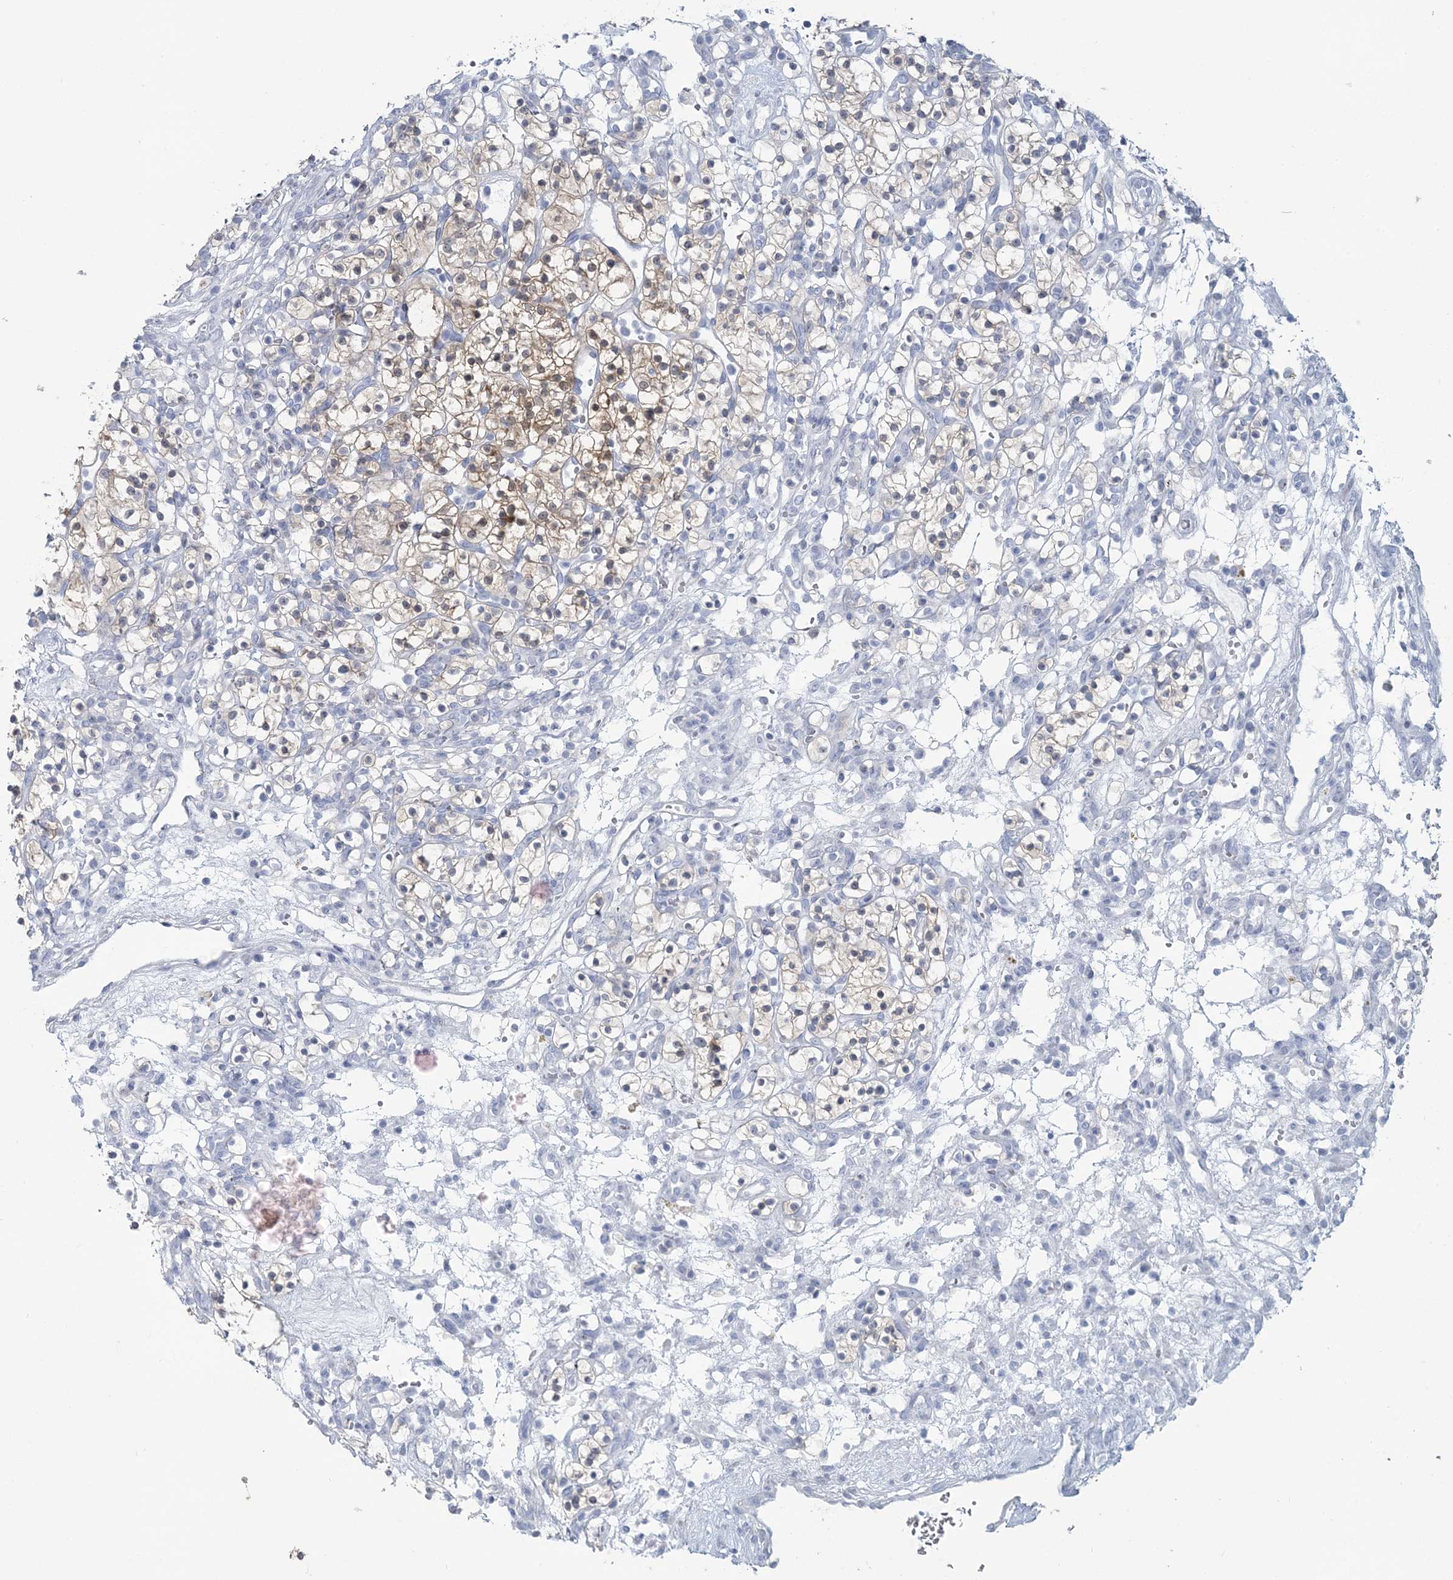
{"staining": {"intensity": "weak", "quantity": "<25%", "location": "cytoplasmic/membranous"}, "tissue": "renal cancer", "cell_type": "Tumor cells", "image_type": "cancer", "snomed": [{"axis": "morphology", "description": "Adenocarcinoma, NOS"}, {"axis": "topography", "description": "Kidney"}], "caption": "Protein analysis of renal adenocarcinoma reveals no significant staining in tumor cells.", "gene": "CMBL", "patient": {"sex": "female", "age": 57}}